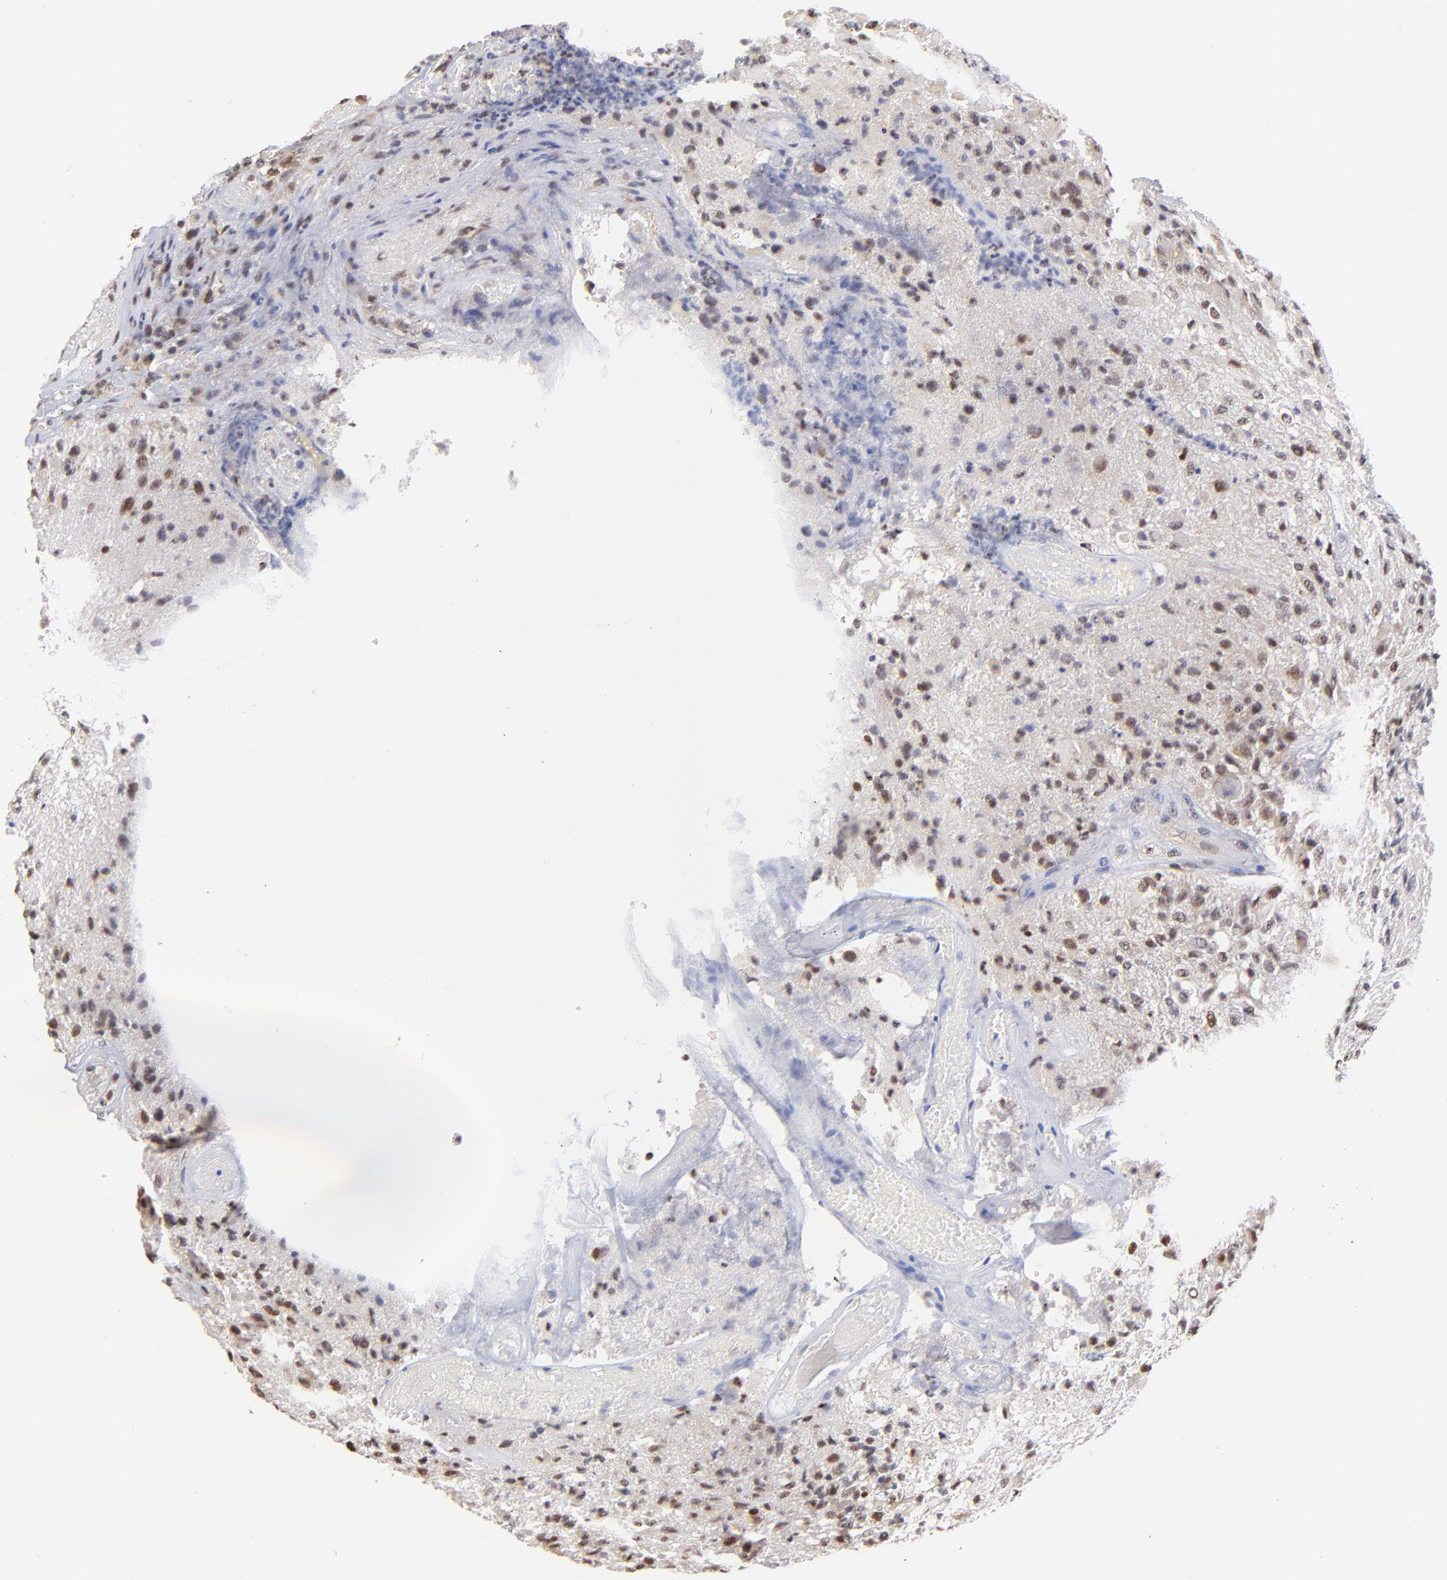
{"staining": {"intensity": "weak", "quantity": "25%-75%", "location": "nuclear"}, "tissue": "glioma", "cell_type": "Tumor cells", "image_type": "cancer", "snomed": [{"axis": "morphology", "description": "Glioma, malignant, High grade"}, {"axis": "topography", "description": "Brain"}], "caption": "Protein positivity by IHC shows weak nuclear expression in approximately 25%-75% of tumor cells in glioma.", "gene": "ZNF670", "patient": {"sex": "male", "age": 69}}